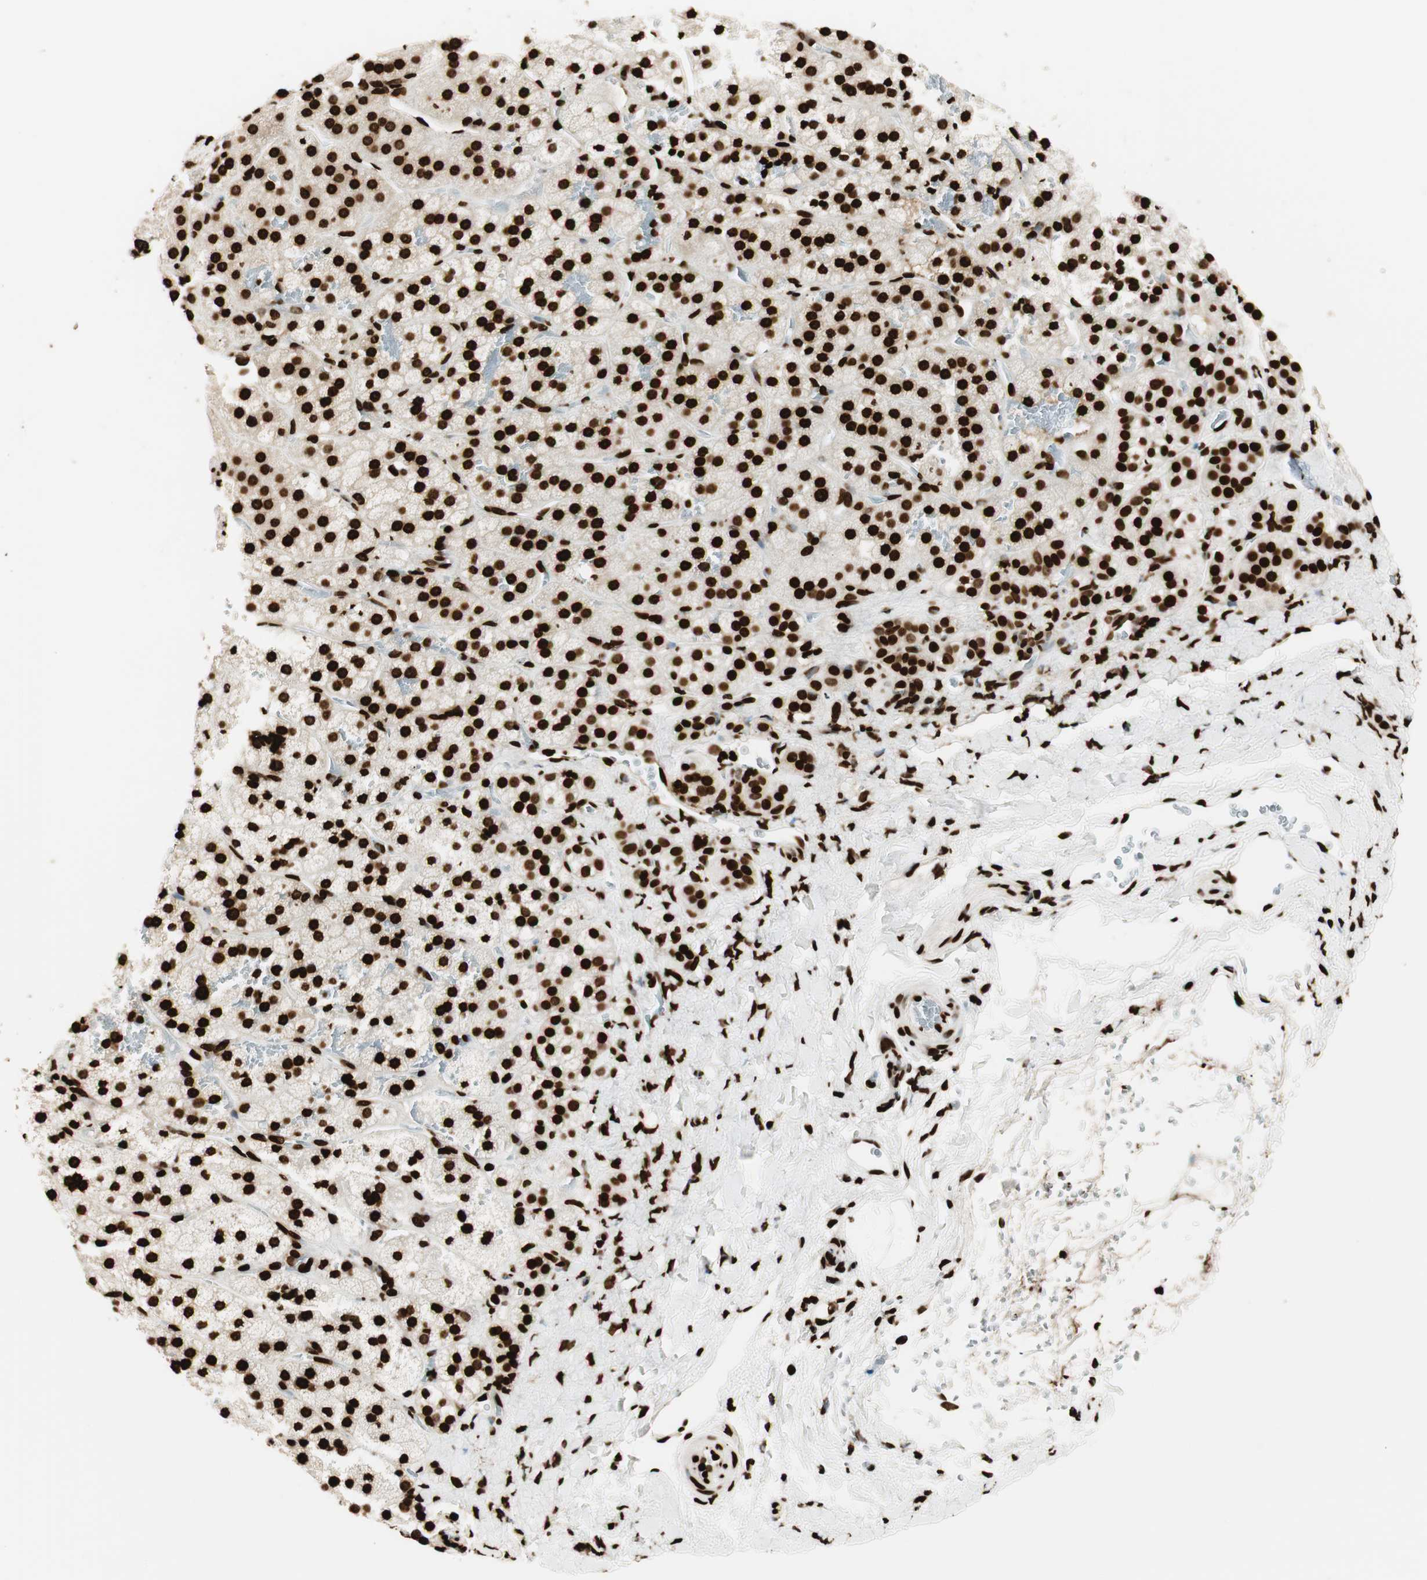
{"staining": {"intensity": "strong", "quantity": ">75%", "location": "nuclear"}, "tissue": "adrenal gland", "cell_type": "Glandular cells", "image_type": "normal", "snomed": [{"axis": "morphology", "description": "Normal tissue, NOS"}, {"axis": "topography", "description": "Adrenal gland"}], "caption": "Immunohistochemical staining of unremarkable adrenal gland shows high levels of strong nuclear staining in about >75% of glandular cells.", "gene": "GLI2", "patient": {"sex": "female", "age": 44}}